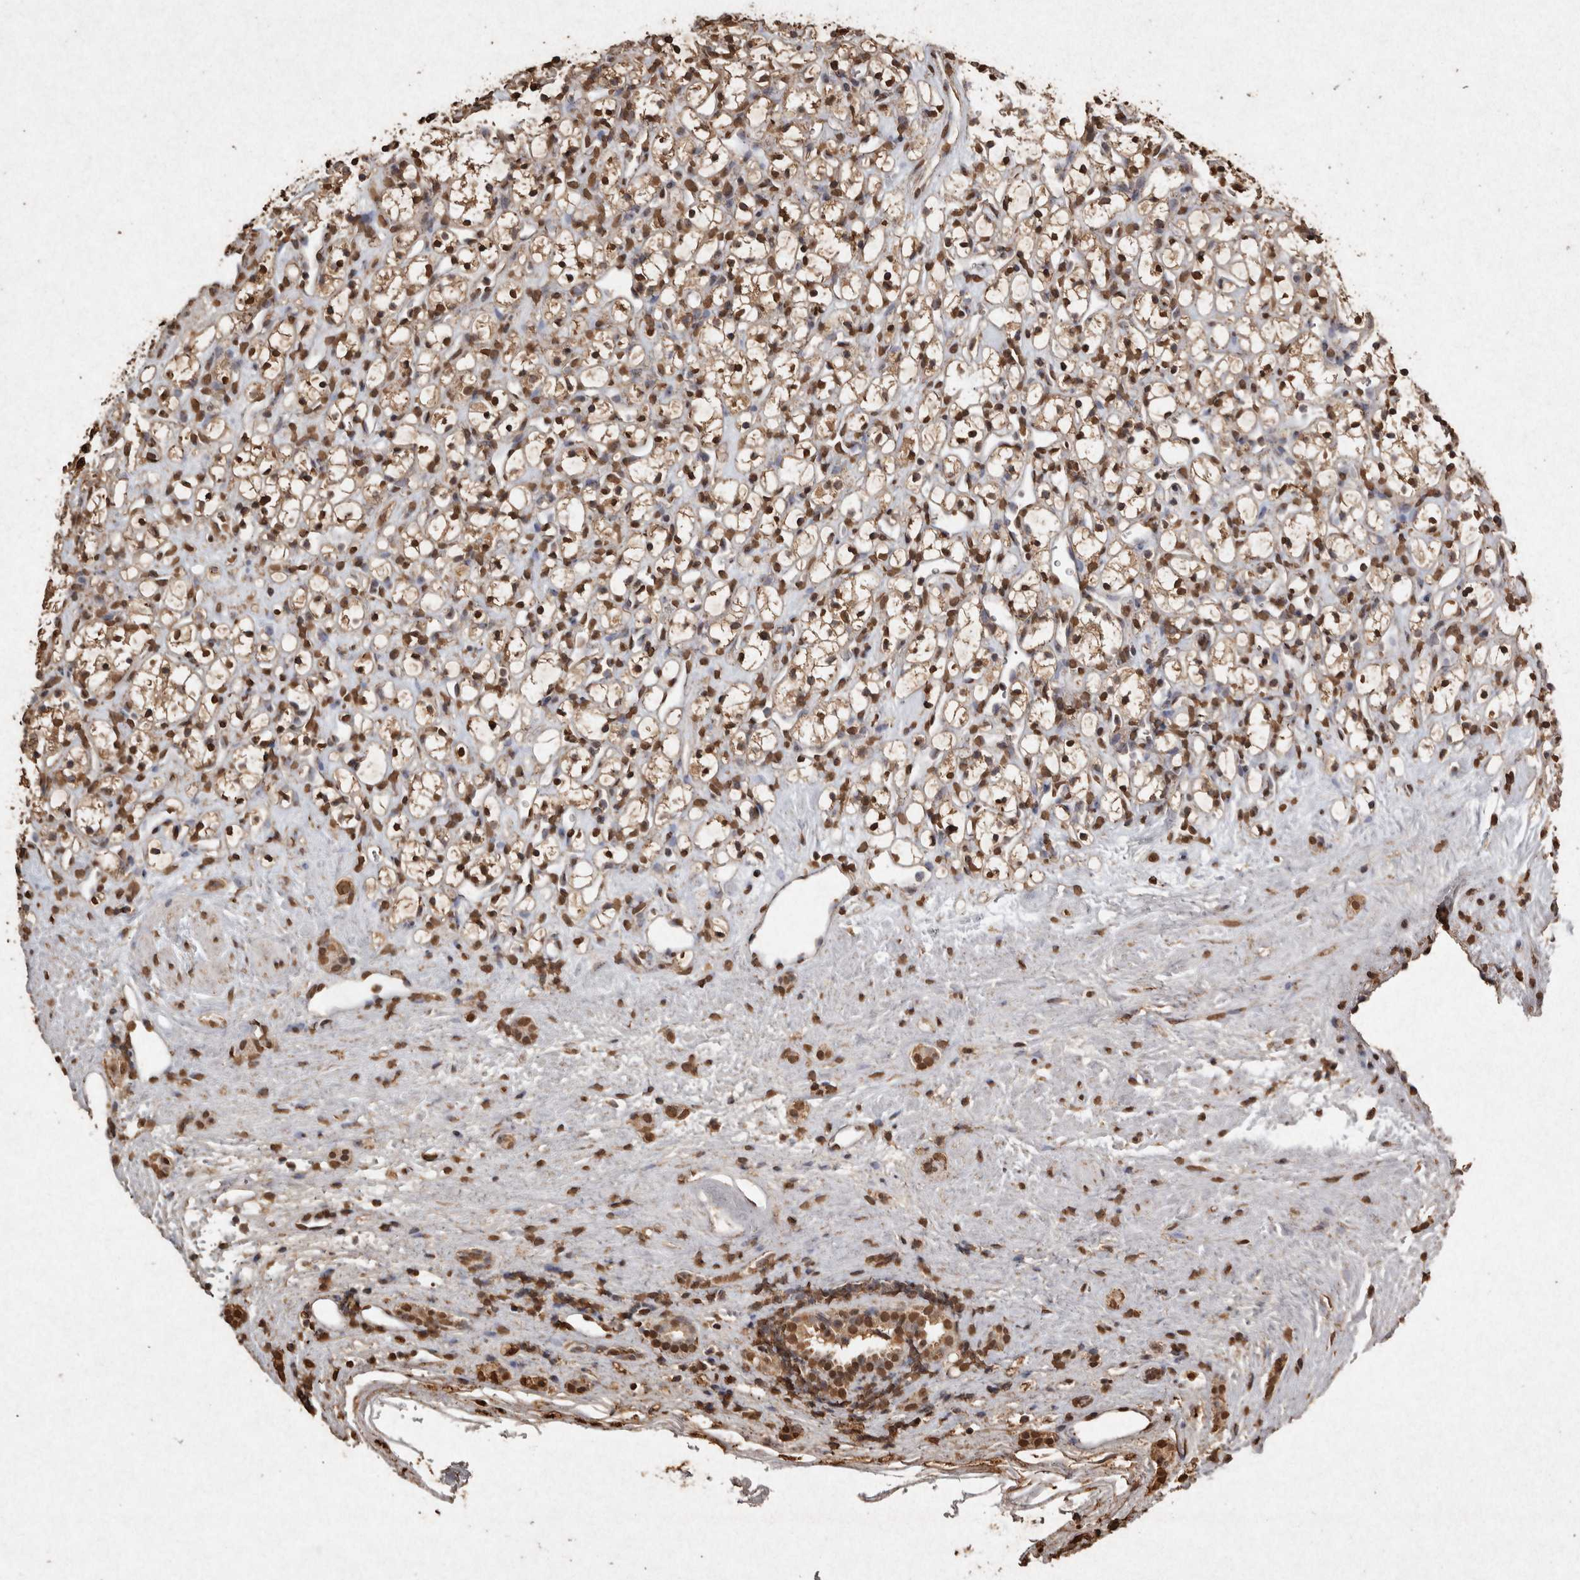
{"staining": {"intensity": "strong", "quantity": ">75%", "location": "nuclear"}, "tissue": "renal cancer", "cell_type": "Tumor cells", "image_type": "cancer", "snomed": [{"axis": "morphology", "description": "Adenocarcinoma, NOS"}, {"axis": "topography", "description": "Kidney"}], "caption": "The photomicrograph reveals a brown stain indicating the presence of a protein in the nuclear of tumor cells in adenocarcinoma (renal). The protein of interest is shown in brown color, while the nuclei are stained blue.", "gene": "FSTL3", "patient": {"sex": "female", "age": 60}}